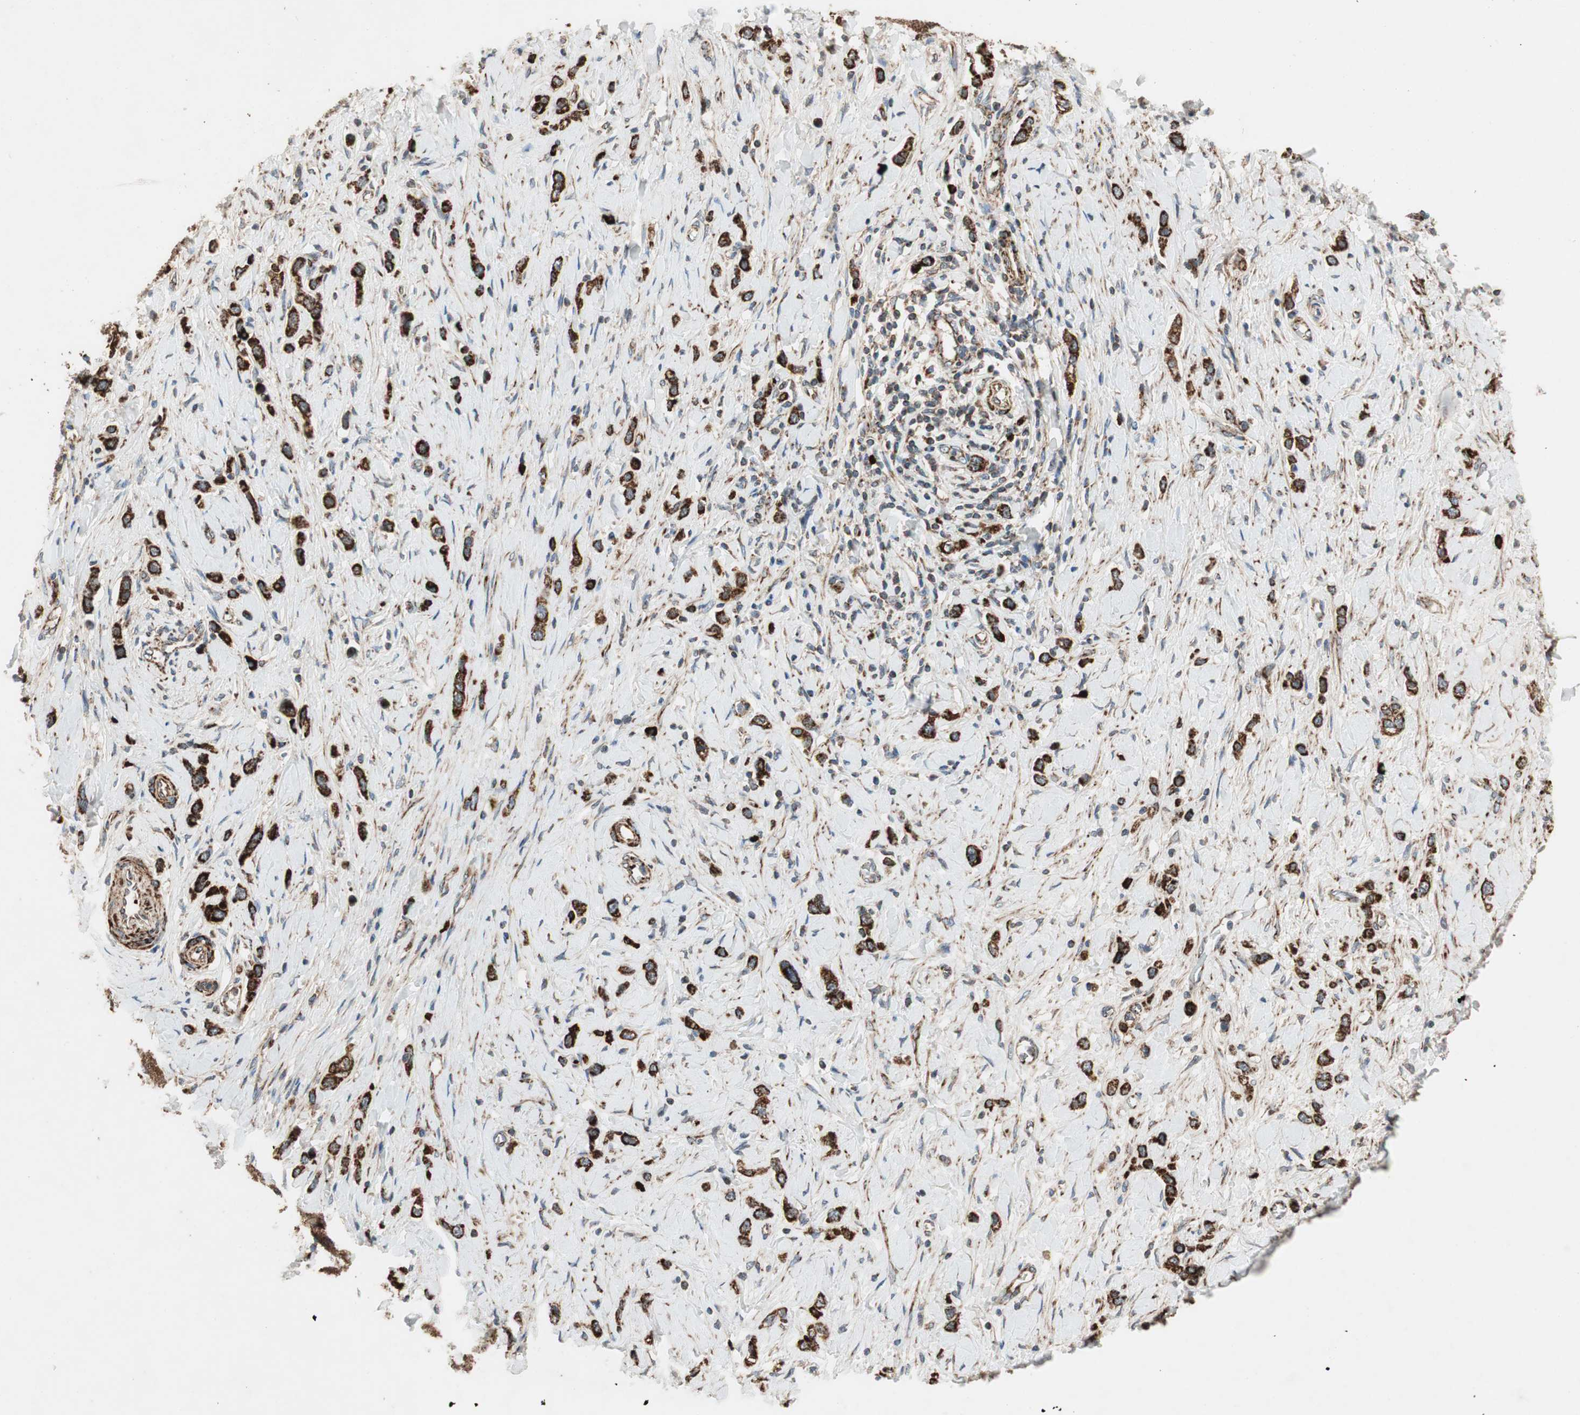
{"staining": {"intensity": "strong", "quantity": ">75%", "location": "cytoplasmic/membranous"}, "tissue": "stomach cancer", "cell_type": "Tumor cells", "image_type": "cancer", "snomed": [{"axis": "morphology", "description": "Normal tissue, NOS"}, {"axis": "morphology", "description": "Adenocarcinoma, NOS"}, {"axis": "topography", "description": "Stomach, upper"}, {"axis": "topography", "description": "Stomach"}], "caption": "This image shows immunohistochemistry staining of human adenocarcinoma (stomach), with high strong cytoplasmic/membranous staining in about >75% of tumor cells.", "gene": "AKAP1", "patient": {"sex": "female", "age": 65}}